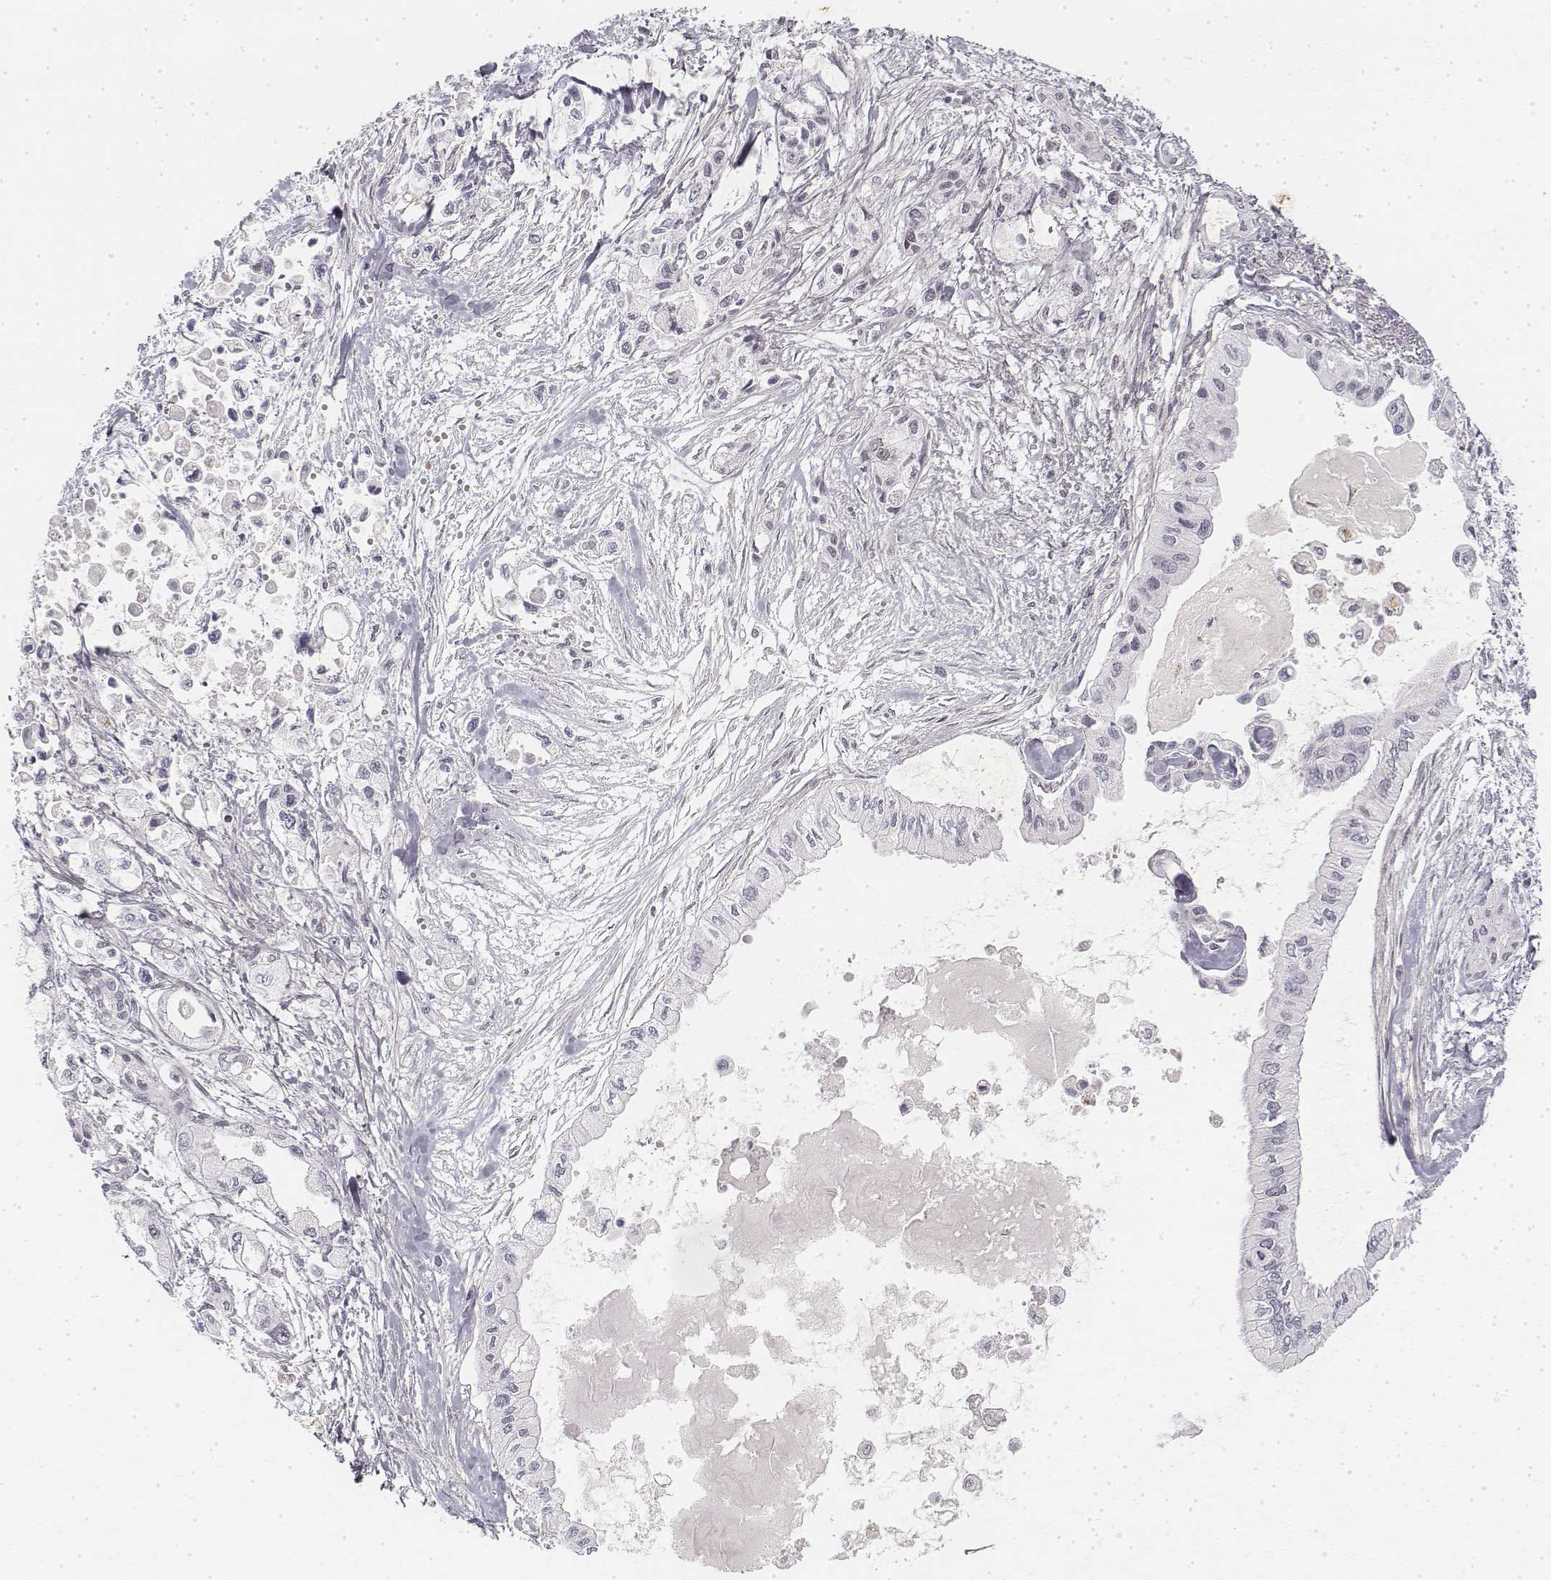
{"staining": {"intensity": "negative", "quantity": "none", "location": "none"}, "tissue": "pancreatic cancer", "cell_type": "Tumor cells", "image_type": "cancer", "snomed": [{"axis": "morphology", "description": "Adenocarcinoma, NOS"}, {"axis": "topography", "description": "Pancreas"}], "caption": "Immunohistochemical staining of human pancreatic adenocarcinoma exhibits no significant expression in tumor cells.", "gene": "KRT84", "patient": {"sex": "female", "age": 61}}